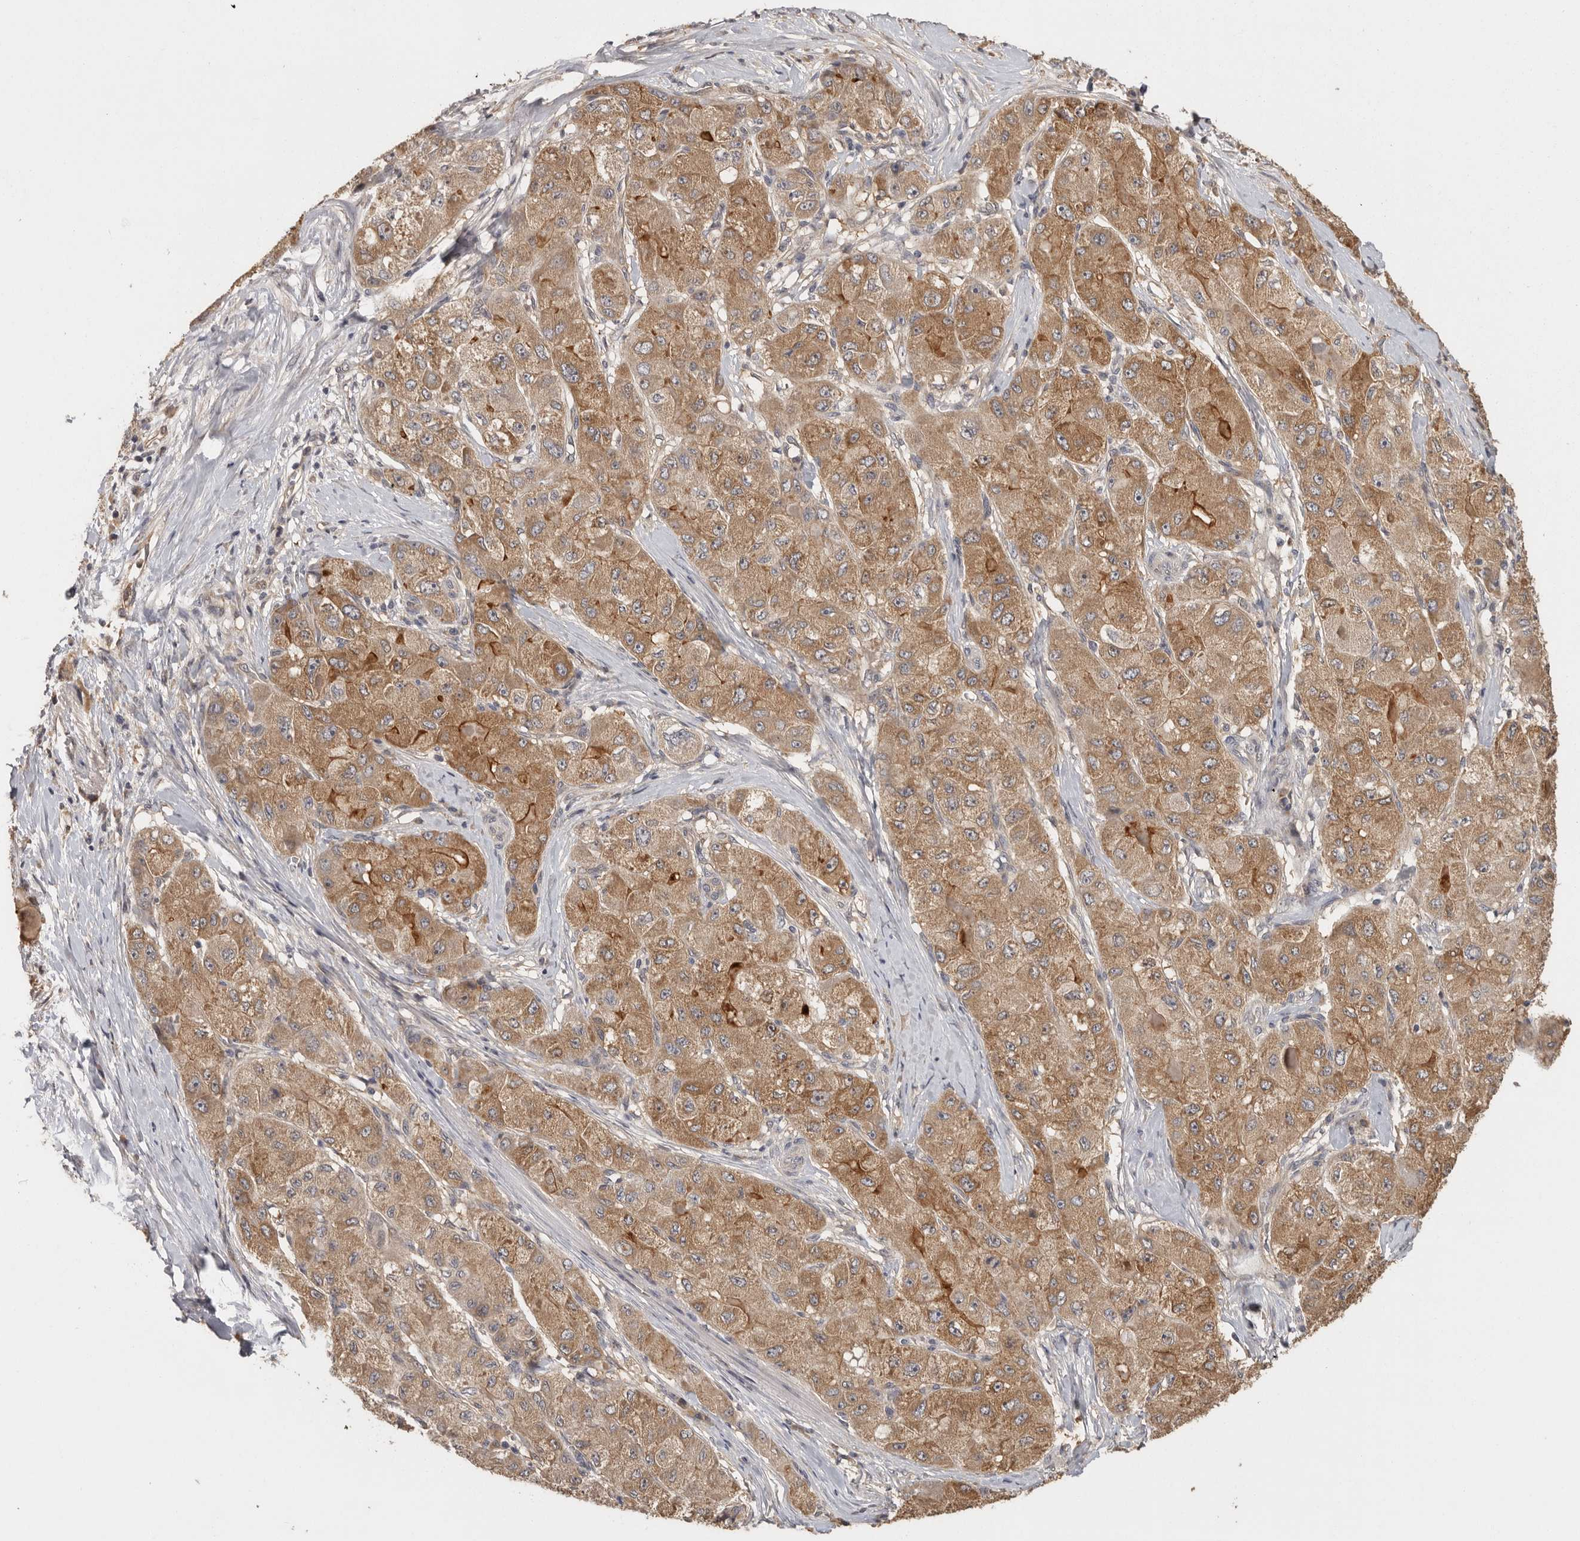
{"staining": {"intensity": "moderate", "quantity": ">75%", "location": "cytoplasmic/membranous"}, "tissue": "liver cancer", "cell_type": "Tumor cells", "image_type": "cancer", "snomed": [{"axis": "morphology", "description": "Carcinoma, Hepatocellular, NOS"}, {"axis": "topography", "description": "Liver"}], "caption": "Hepatocellular carcinoma (liver) was stained to show a protein in brown. There is medium levels of moderate cytoplasmic/membranous staining in approximately >75% of tumor cells.", "gene": "BAIAP2", "patient": {"sex": "male", "age": 80}}